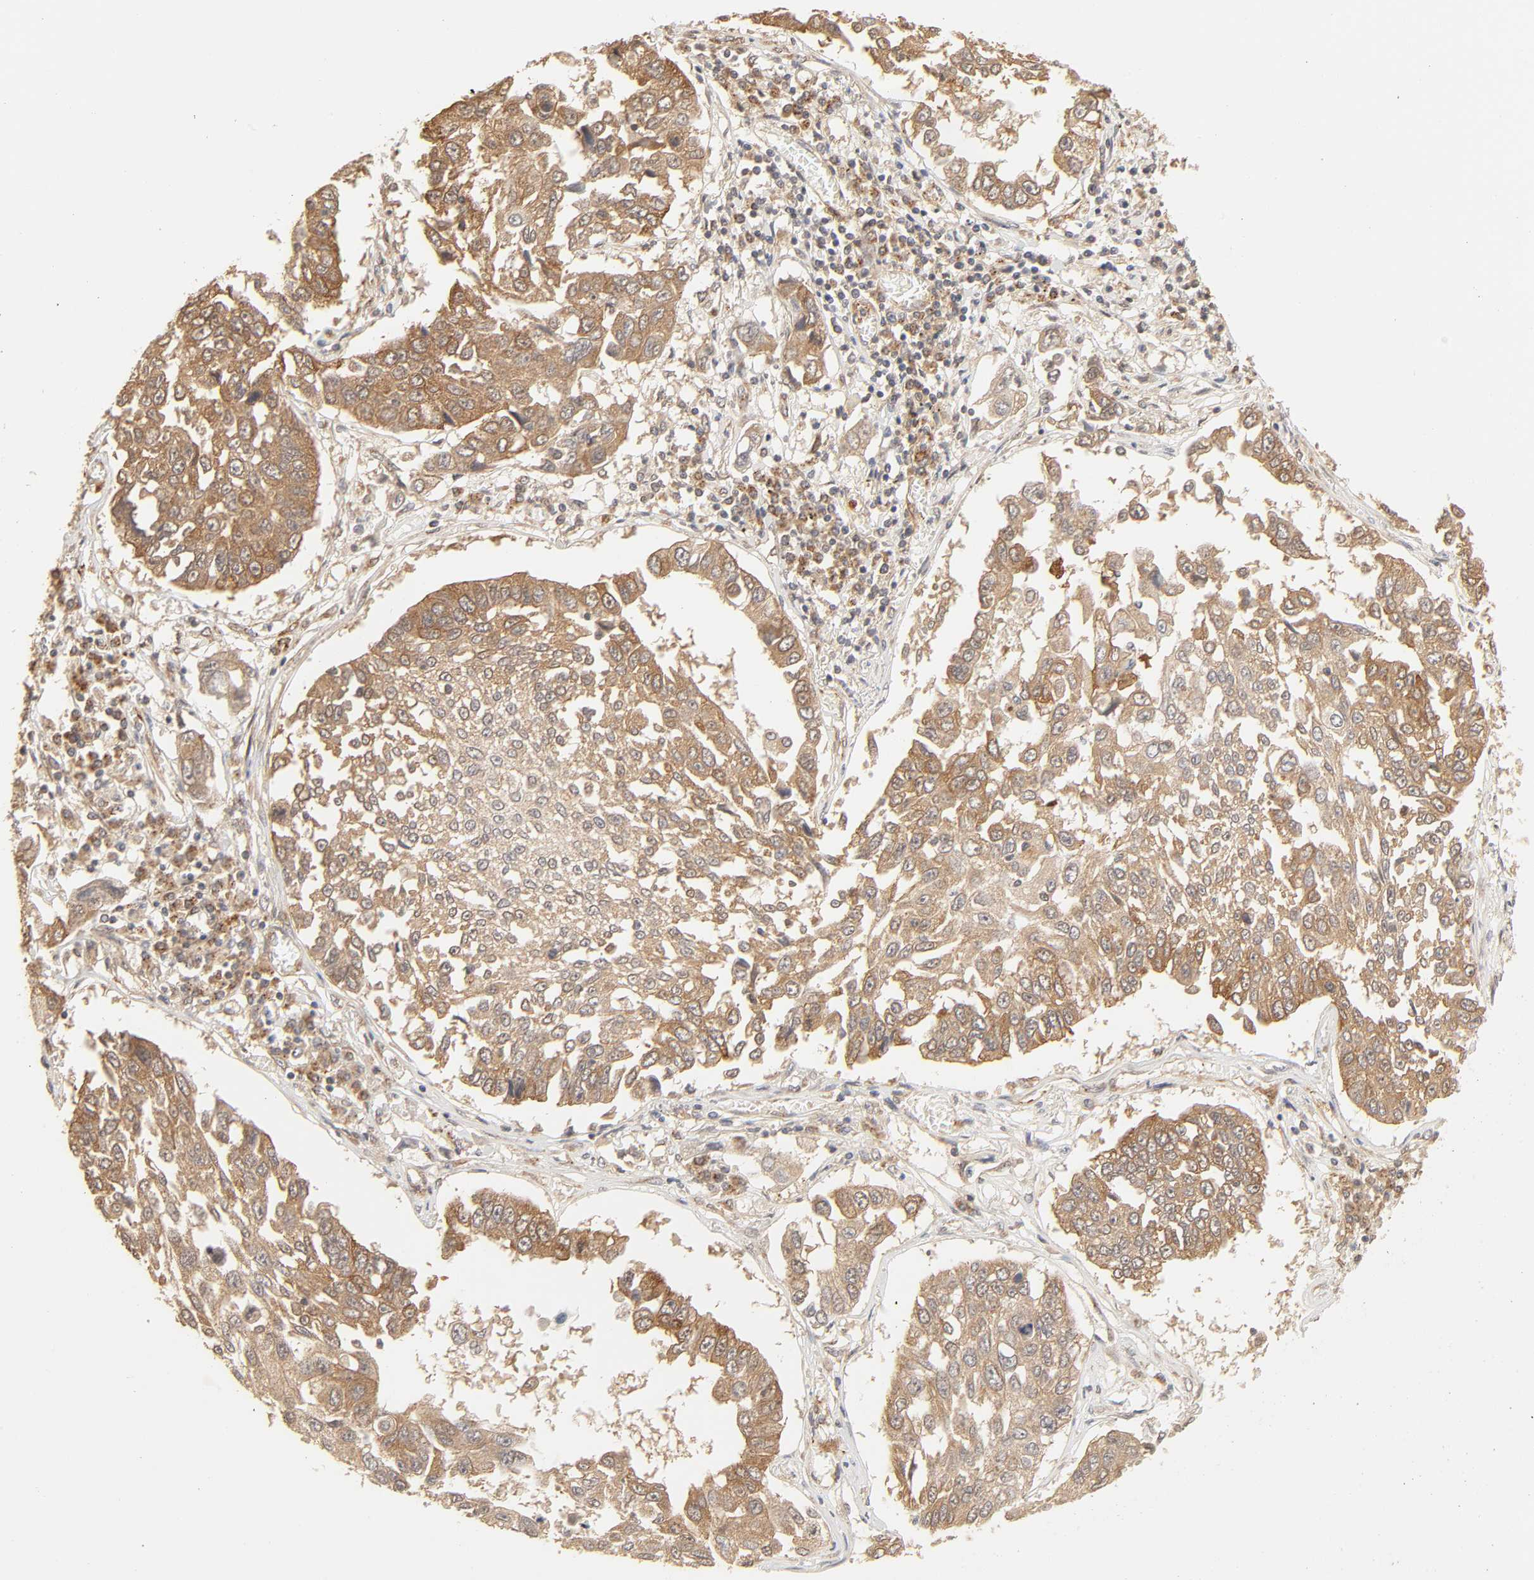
{"staining": {"intensity": "moderate", "quantity": ">75%", "location": "cytoplasmic/membranous"}, "tissue": "lung cancer", "cell_type": "Tumor cells", "image_type": "cancer", "snomed": [{"axis": "morphology", "description": "Squamous cell carcinoma, NOS"}, {"axis": "topography", "description": "Lung"}], "caption": "High-magnification brightfield microscopy of squamous cell carcinoma (lung) stained with DAB (brown) and counterstained with hematoxylin (blue). tumor cells exhibit moderate cytoplasmic/membranous staining is seen in approximately>75% of cells.", "gene": "EPS8", "patient": {"sex": "male", "age": 71}}